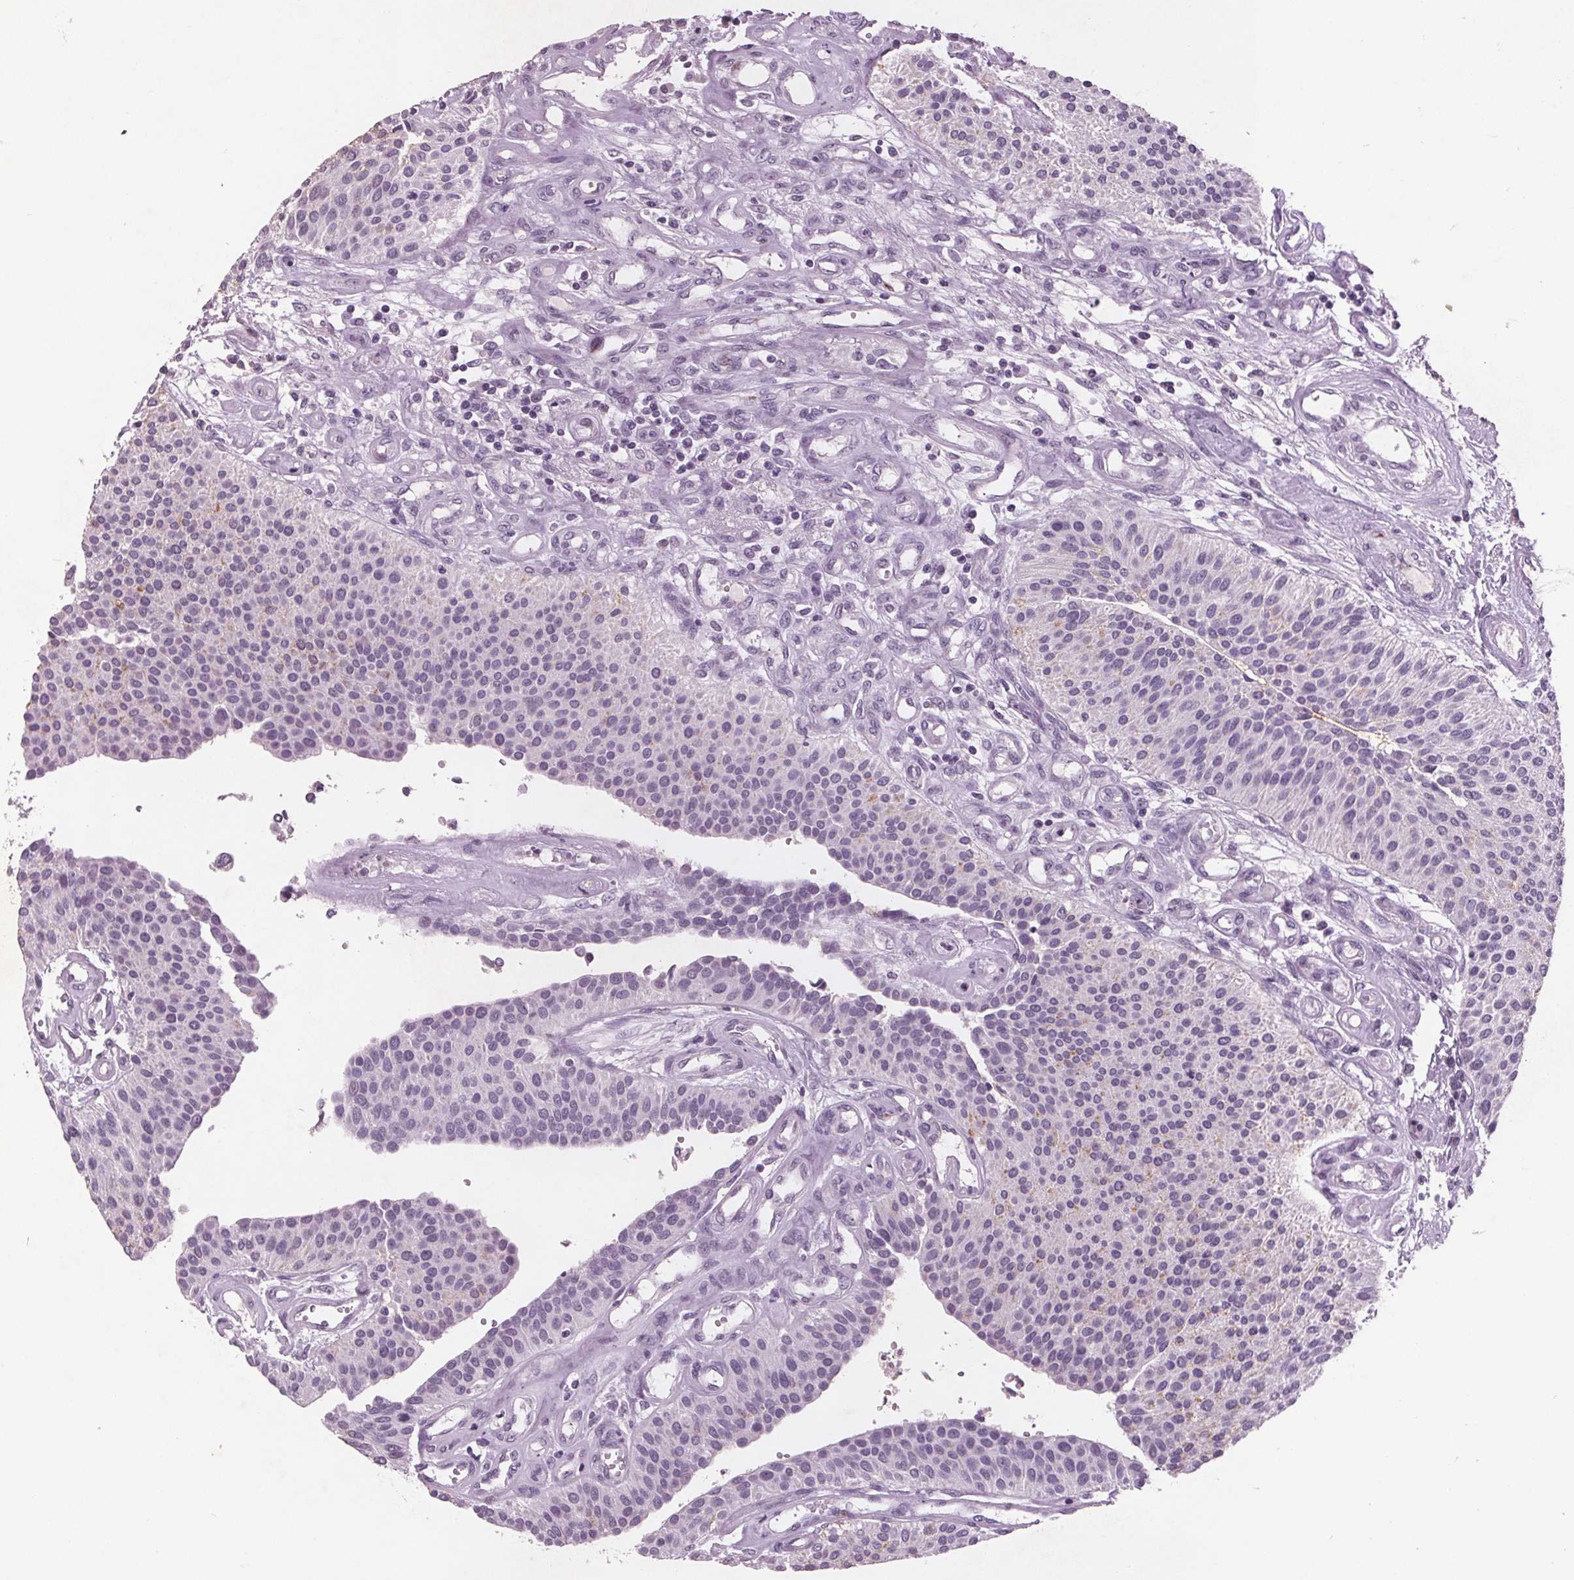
{"staining": {"intensity": "negative", "quantity": "none", "location": "none"}, "tissue": "urothelial cancer", "cell_type": "Tumor cells", "image_type": "cancer", "snomed": [{"axis": "morphology", "description": "Urothelial carcinoma, NOS"}, {"axis": "topography", "description": "Urinary bladder"}], "caption": "Immunohistochemical staining of human transitional cell carcinoma displays no significant staining in tumor cells.", "gene": "PTPN14", "patient": {"sex": "male", "age": 55}}